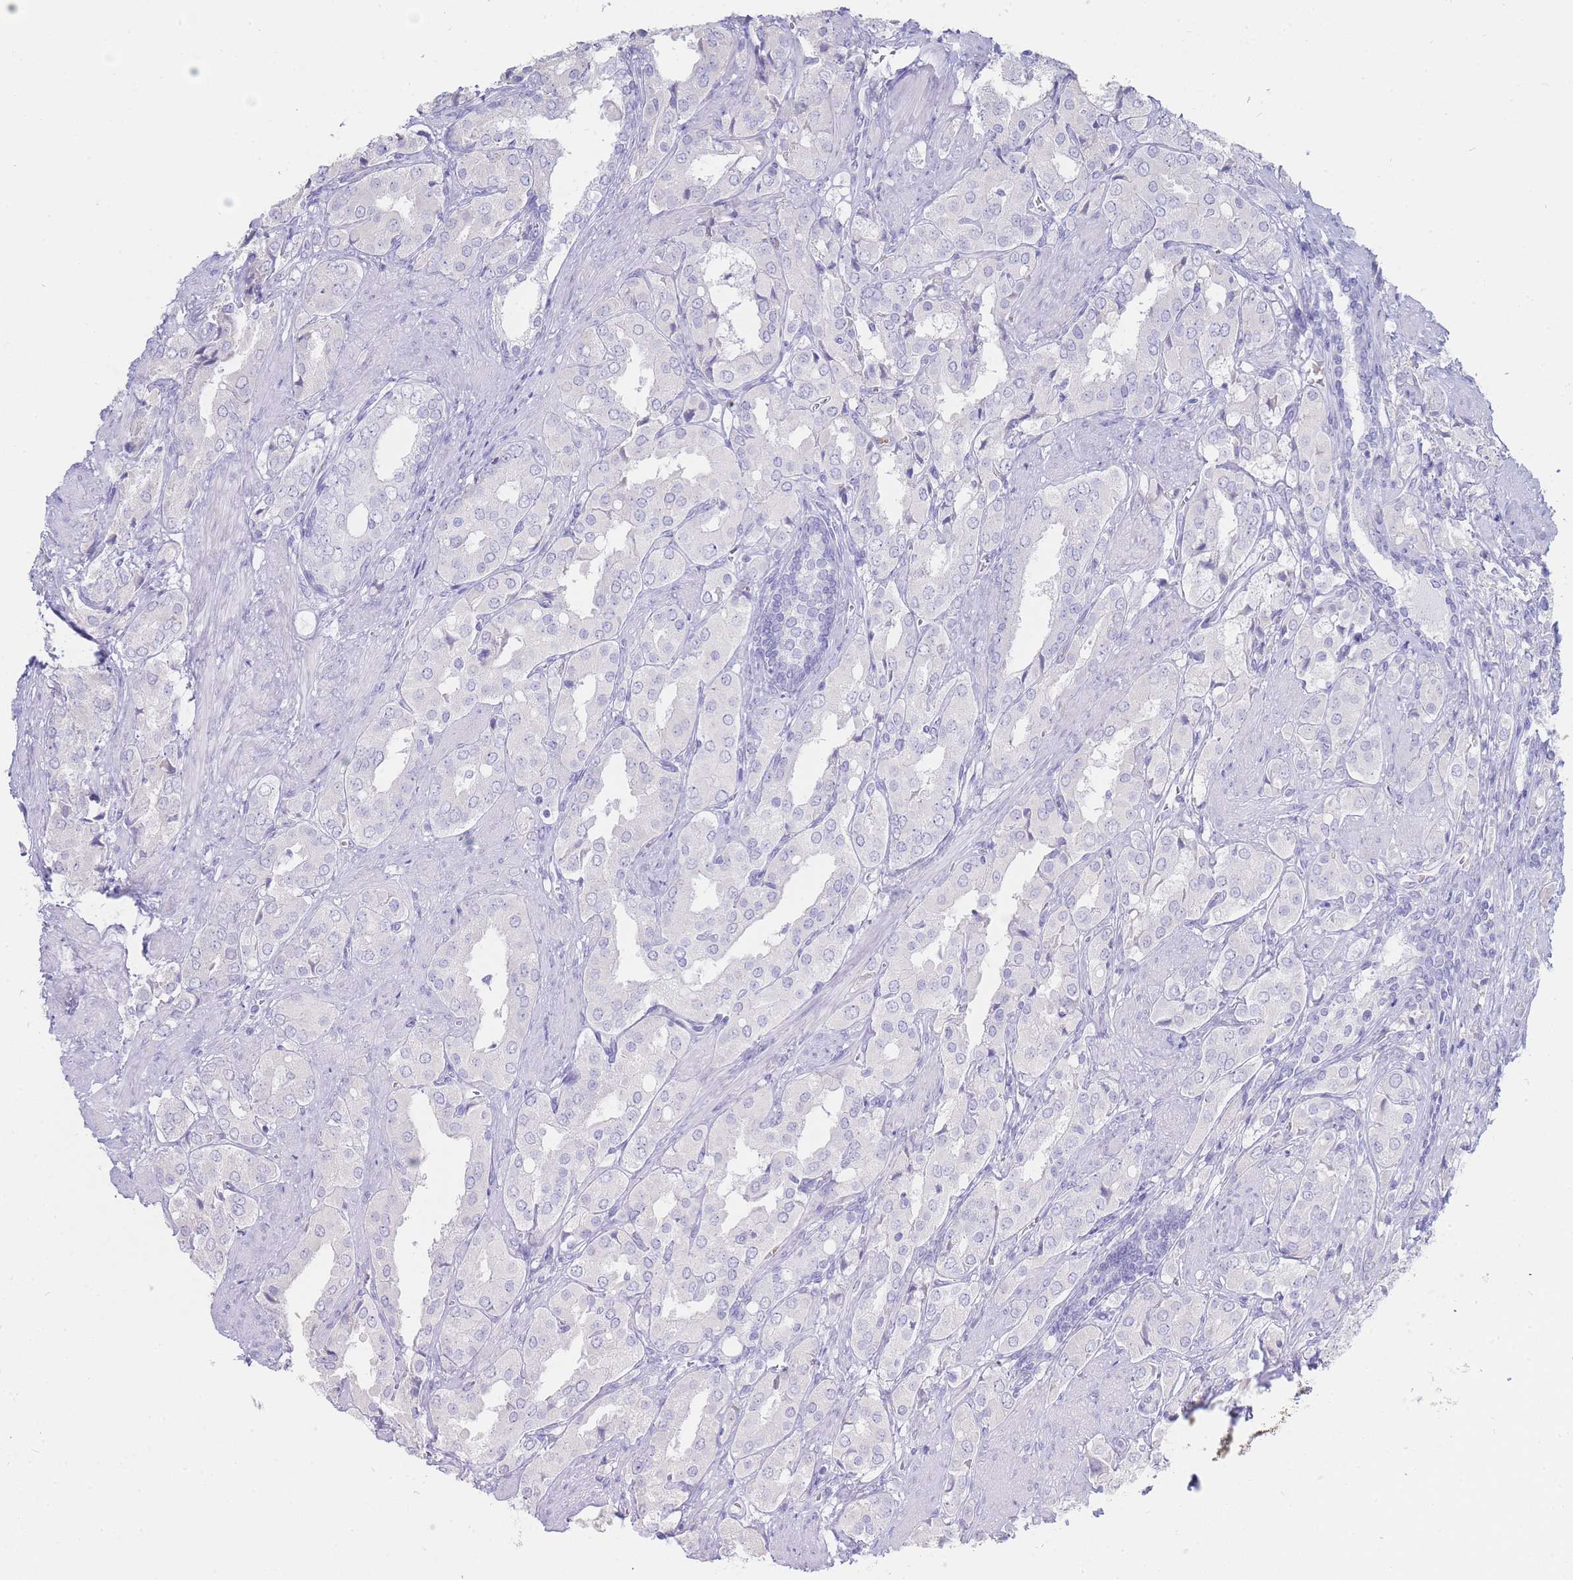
{"staining": {"intensity": "negative", "quantity": "none", "location": "none"}, "tissue": "prostate cancer", "cell_type": "Tumor cells", "image_type": "cancer", "snomed": [{"axis": "morphology", "description": "Adenocarcinoma, High grade"}, {"axis": "topography", "description": "Prostate"}], "caption": "DAB immunohistochemical staining of prostate adenocarcinoma (high-grade) exhibits no significant expression in tumor cells. The staining is performed using DAB brown chromogen with nuclei counter-stained in using hematoxylin.", "gene": "HBG2", "patient": {"sex": "male", "age": 71}}